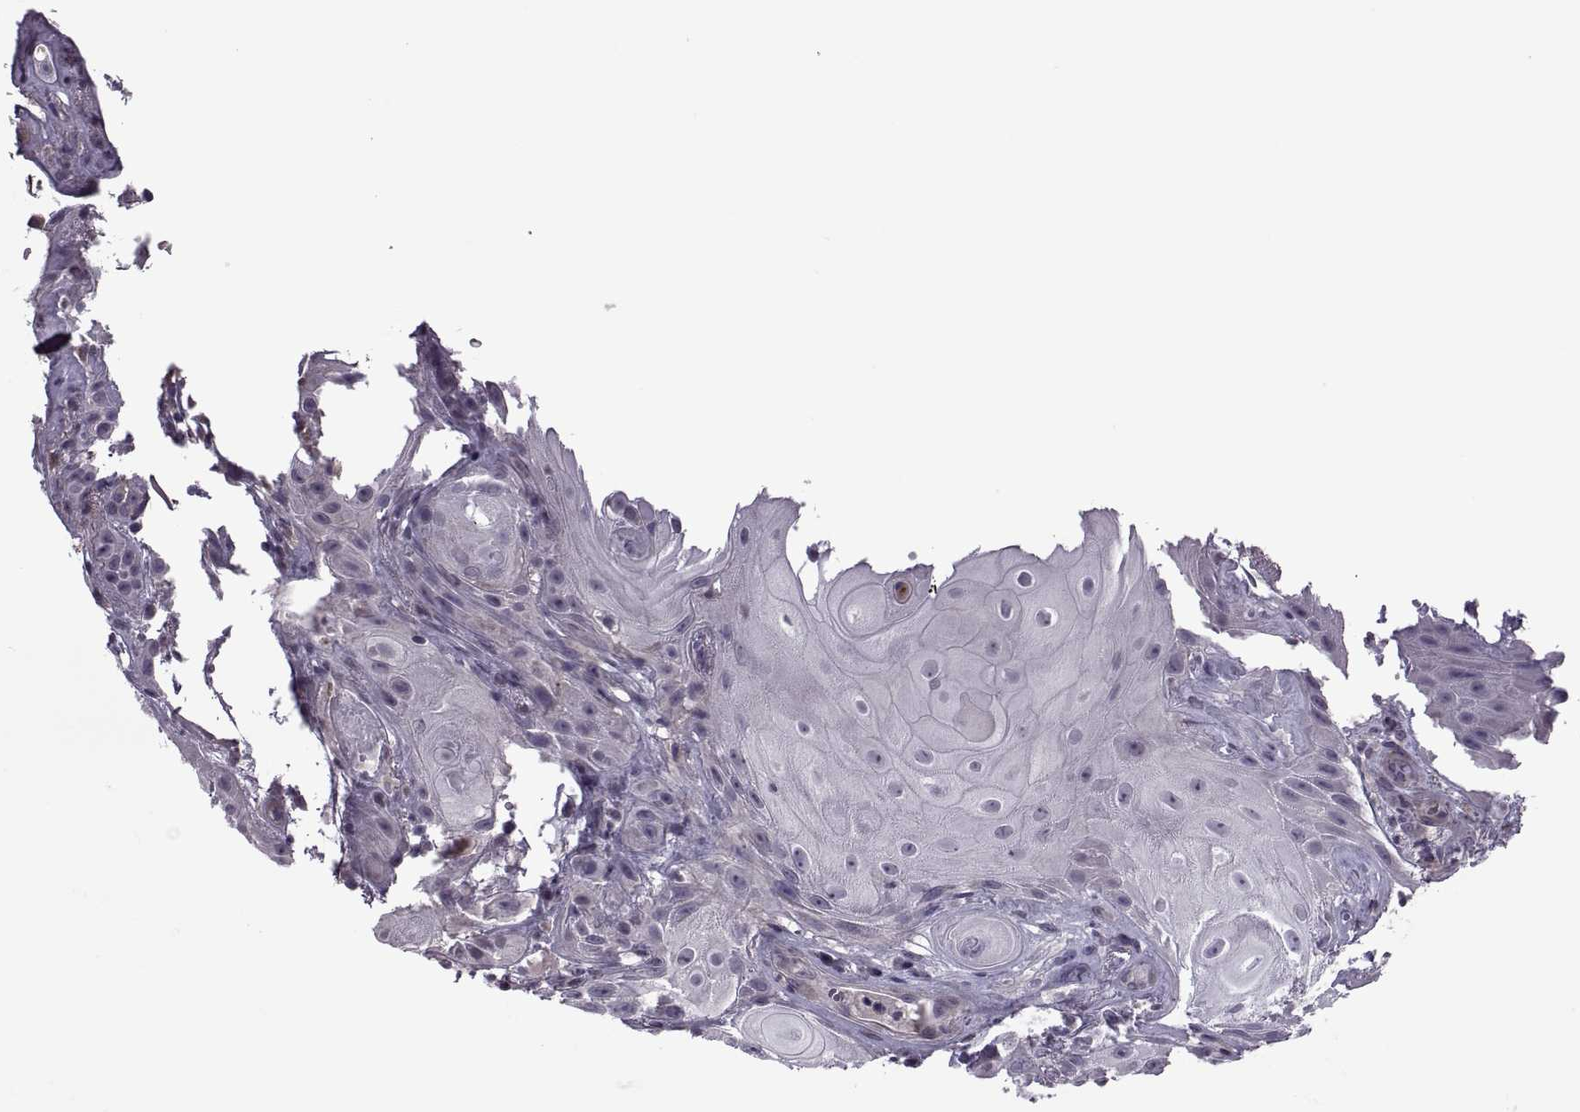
{"staining": {"intensity": "negative", "quantity": "none", "location": "none"}, "tissue": "skin cancer", "cell_type": "Tumor cells", "image_type": "cancer", "snomed": [{"axis": "morphology", "description": "Squamous cell carcinoma, NOS"}, {"axis": "topography", "description": "Skin"}], "caption": "Immunohistochemical staining of squamous cell carcinoma (skin) demonstrates no significant expression in tumor cells. Nuclei are stained in blue.", "gene": "ODF3", "patient": {"sex": "male", "age": 62}}